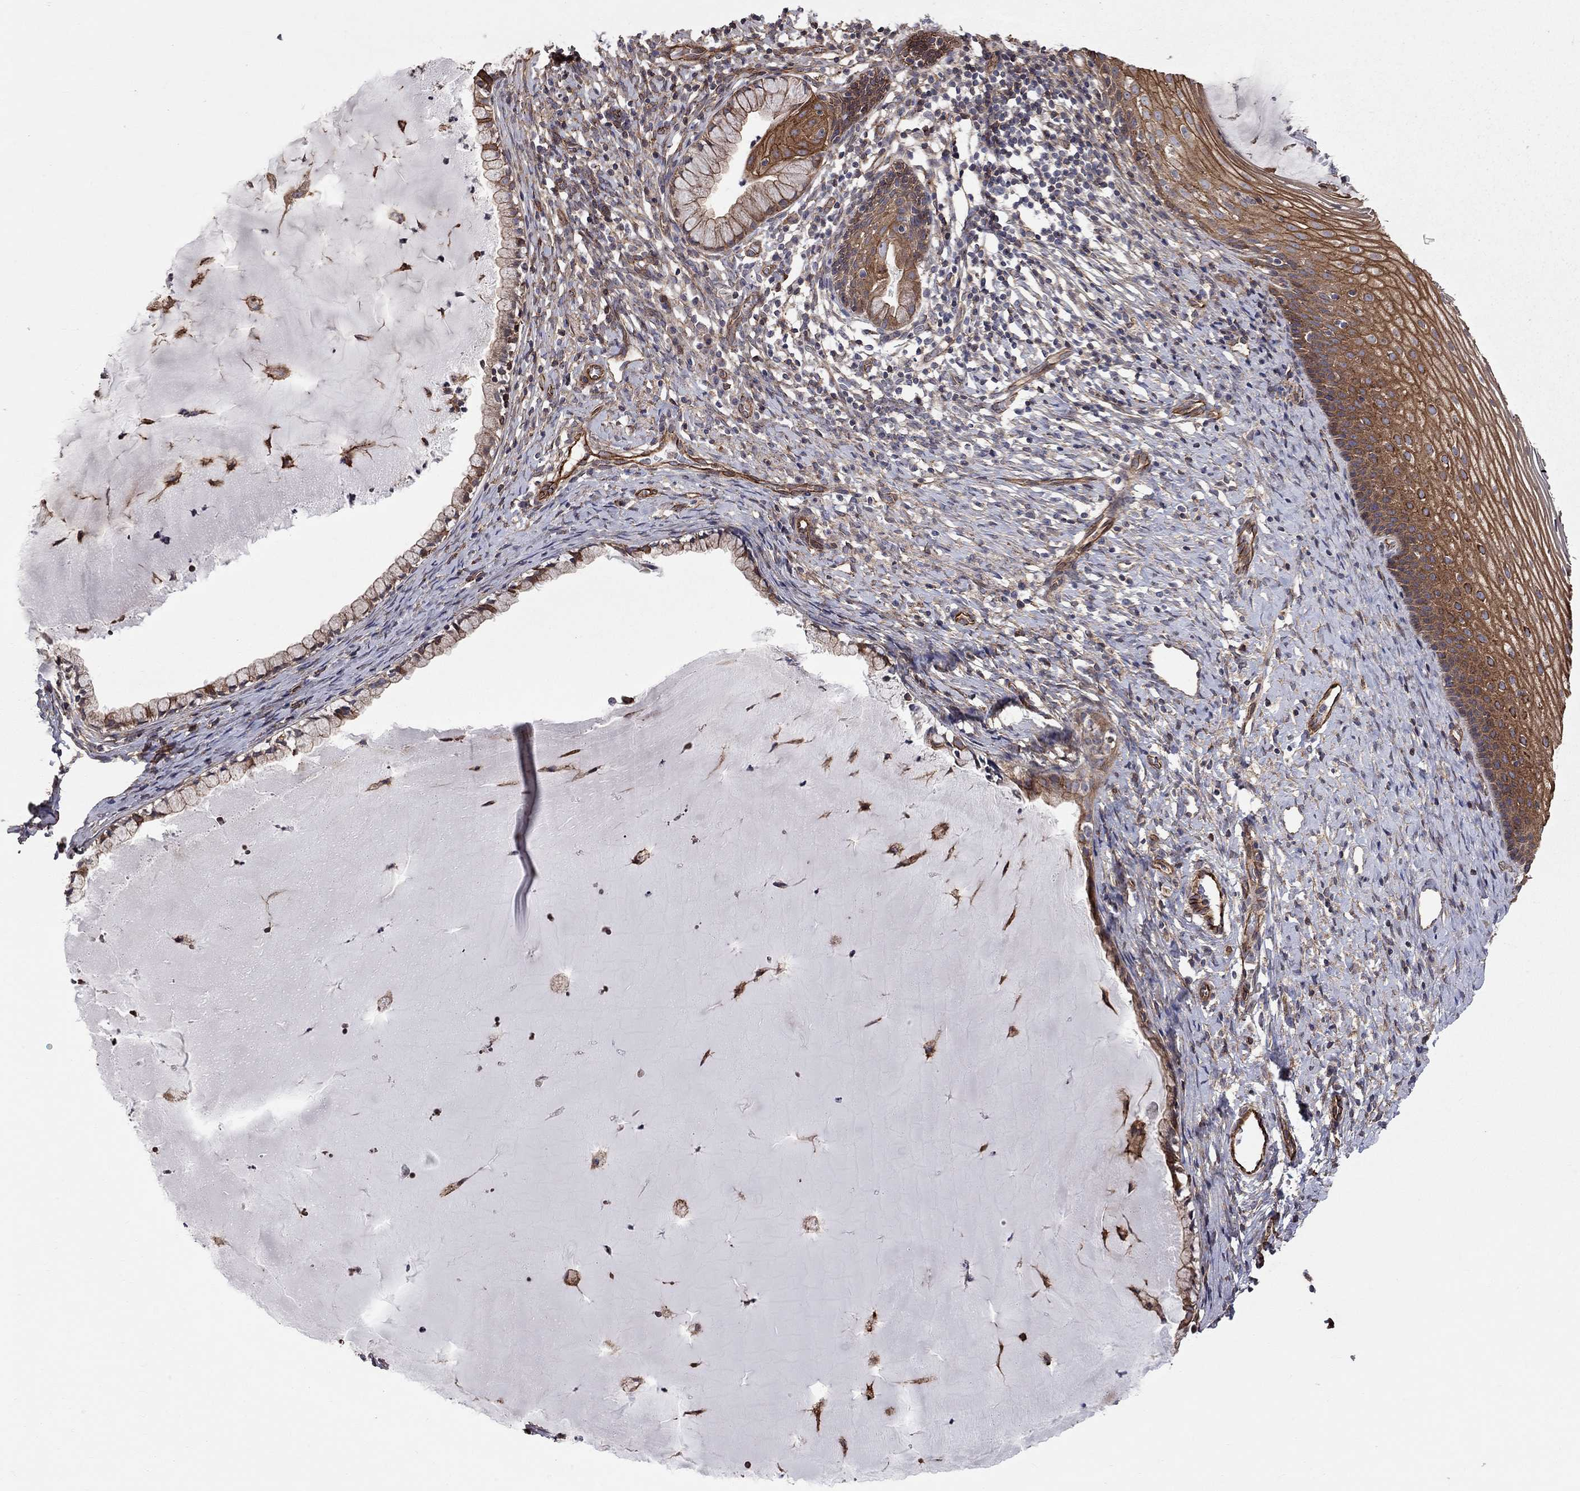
{"staining": {"intensity": "negative", "quantity": "none", "location": "none"}, "tissue": "cervix", "cell_type": "Glandular cells", "image_type": "normal", "snomed": [{"axis": "morphology", "description": "Normal tissue, NOS"}, {"axis": "topography", "description": "Cervix"}], "caption": "Histopathology image shows no significant protein staining in glandular cells of normal cervix. The staining was performed using DAB (3,3'-diaminobenzidine) to visualize the protein expression in brown, while the nuclei were stained in blue with hematoxylin (Magnification: 20x).", "gene": "RASEF", "patient": {"sex": "female", "age": 39}}